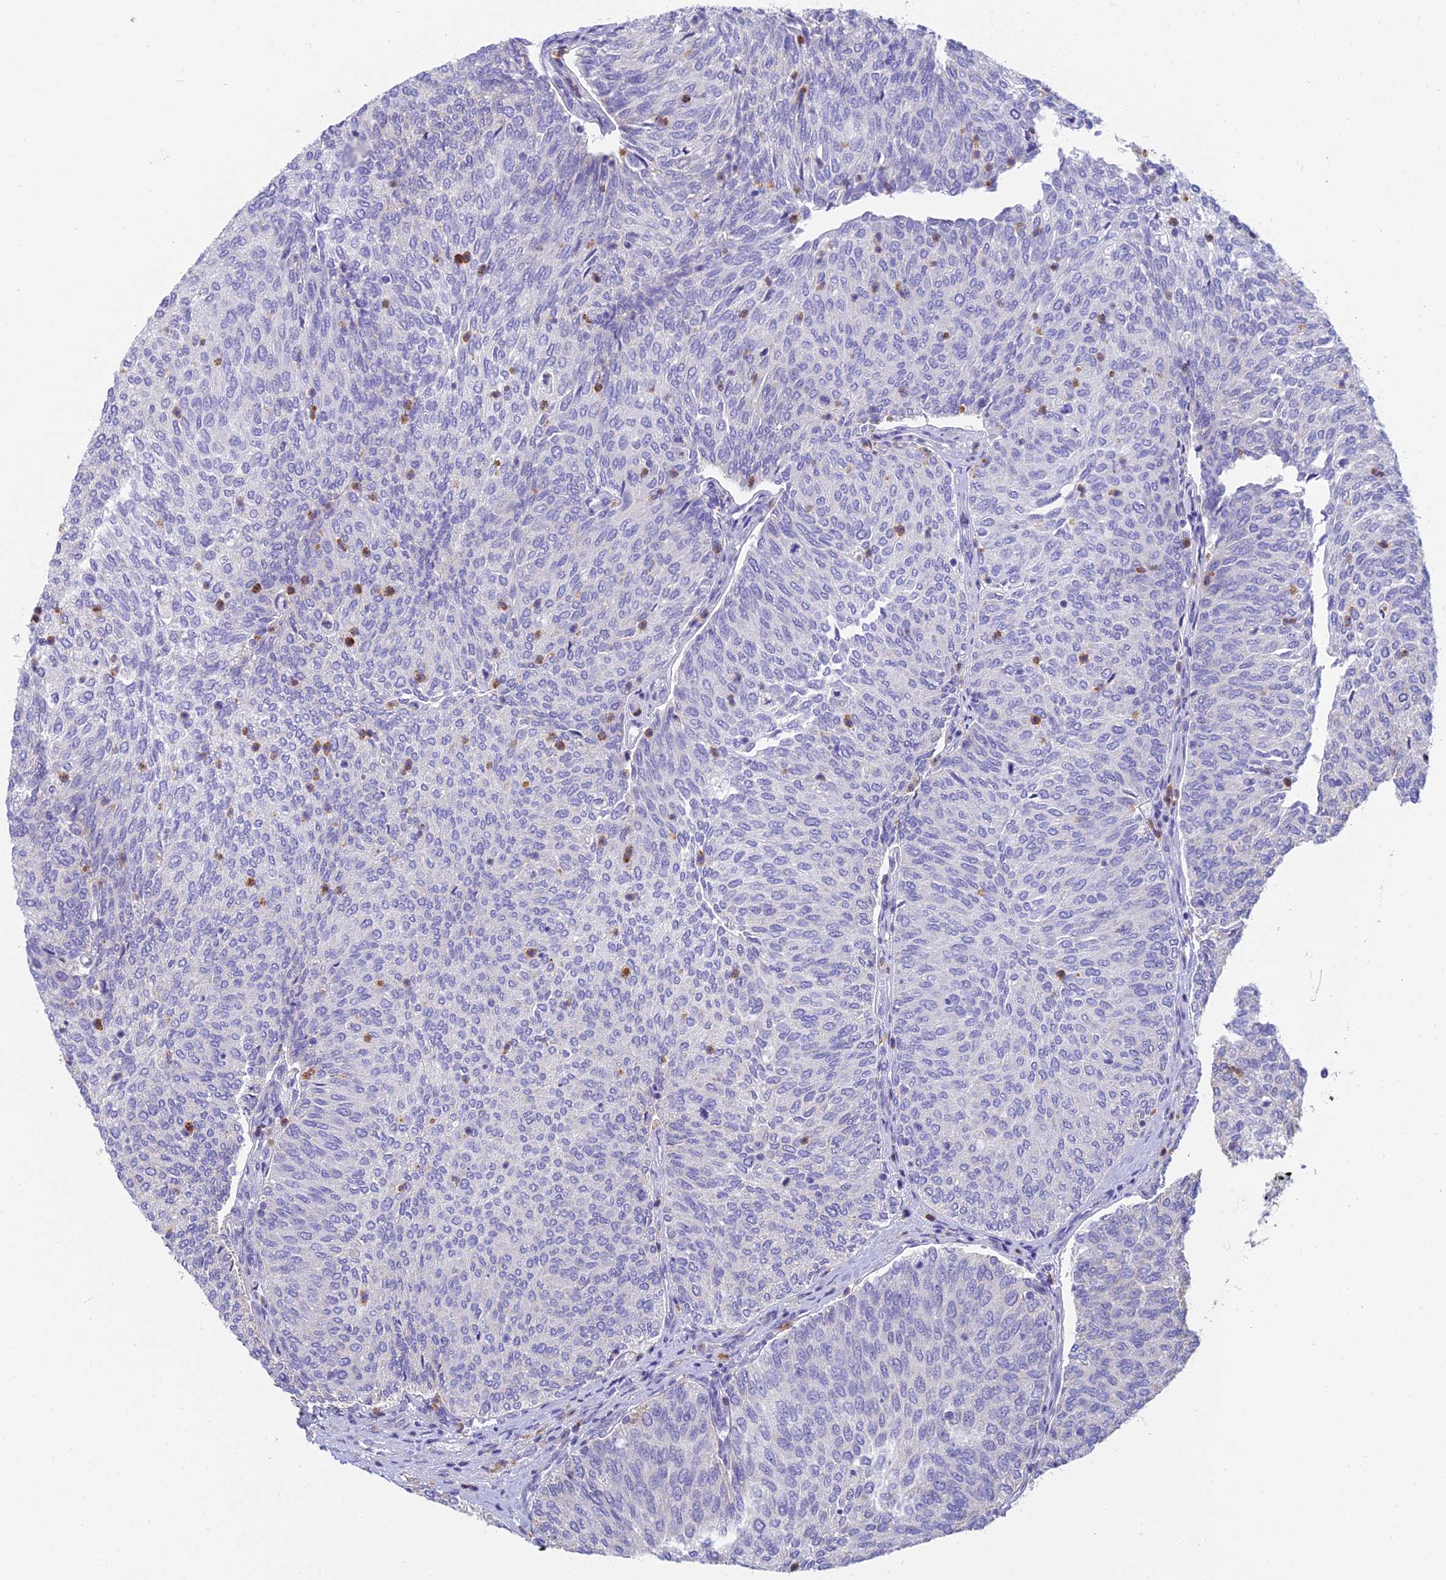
{"staining": {"intensity": "negative", "quantity": "none", "location": "none"}, "tissue": "urothelial cancer", "cell_type": "Tumor cells", "image_type": "cancer", "snomed": [{"axis": "morphology", "description": "Urothelial carcinoma, High grade"}, {"axis": "topography", "description": "Urinary bladder"}], "caption": "Protein analysis of urothelial cancer displays no significant positivity in tumor cells.", "gene": "CLCN7", "patient": {"sex": "female", "age": 79}}